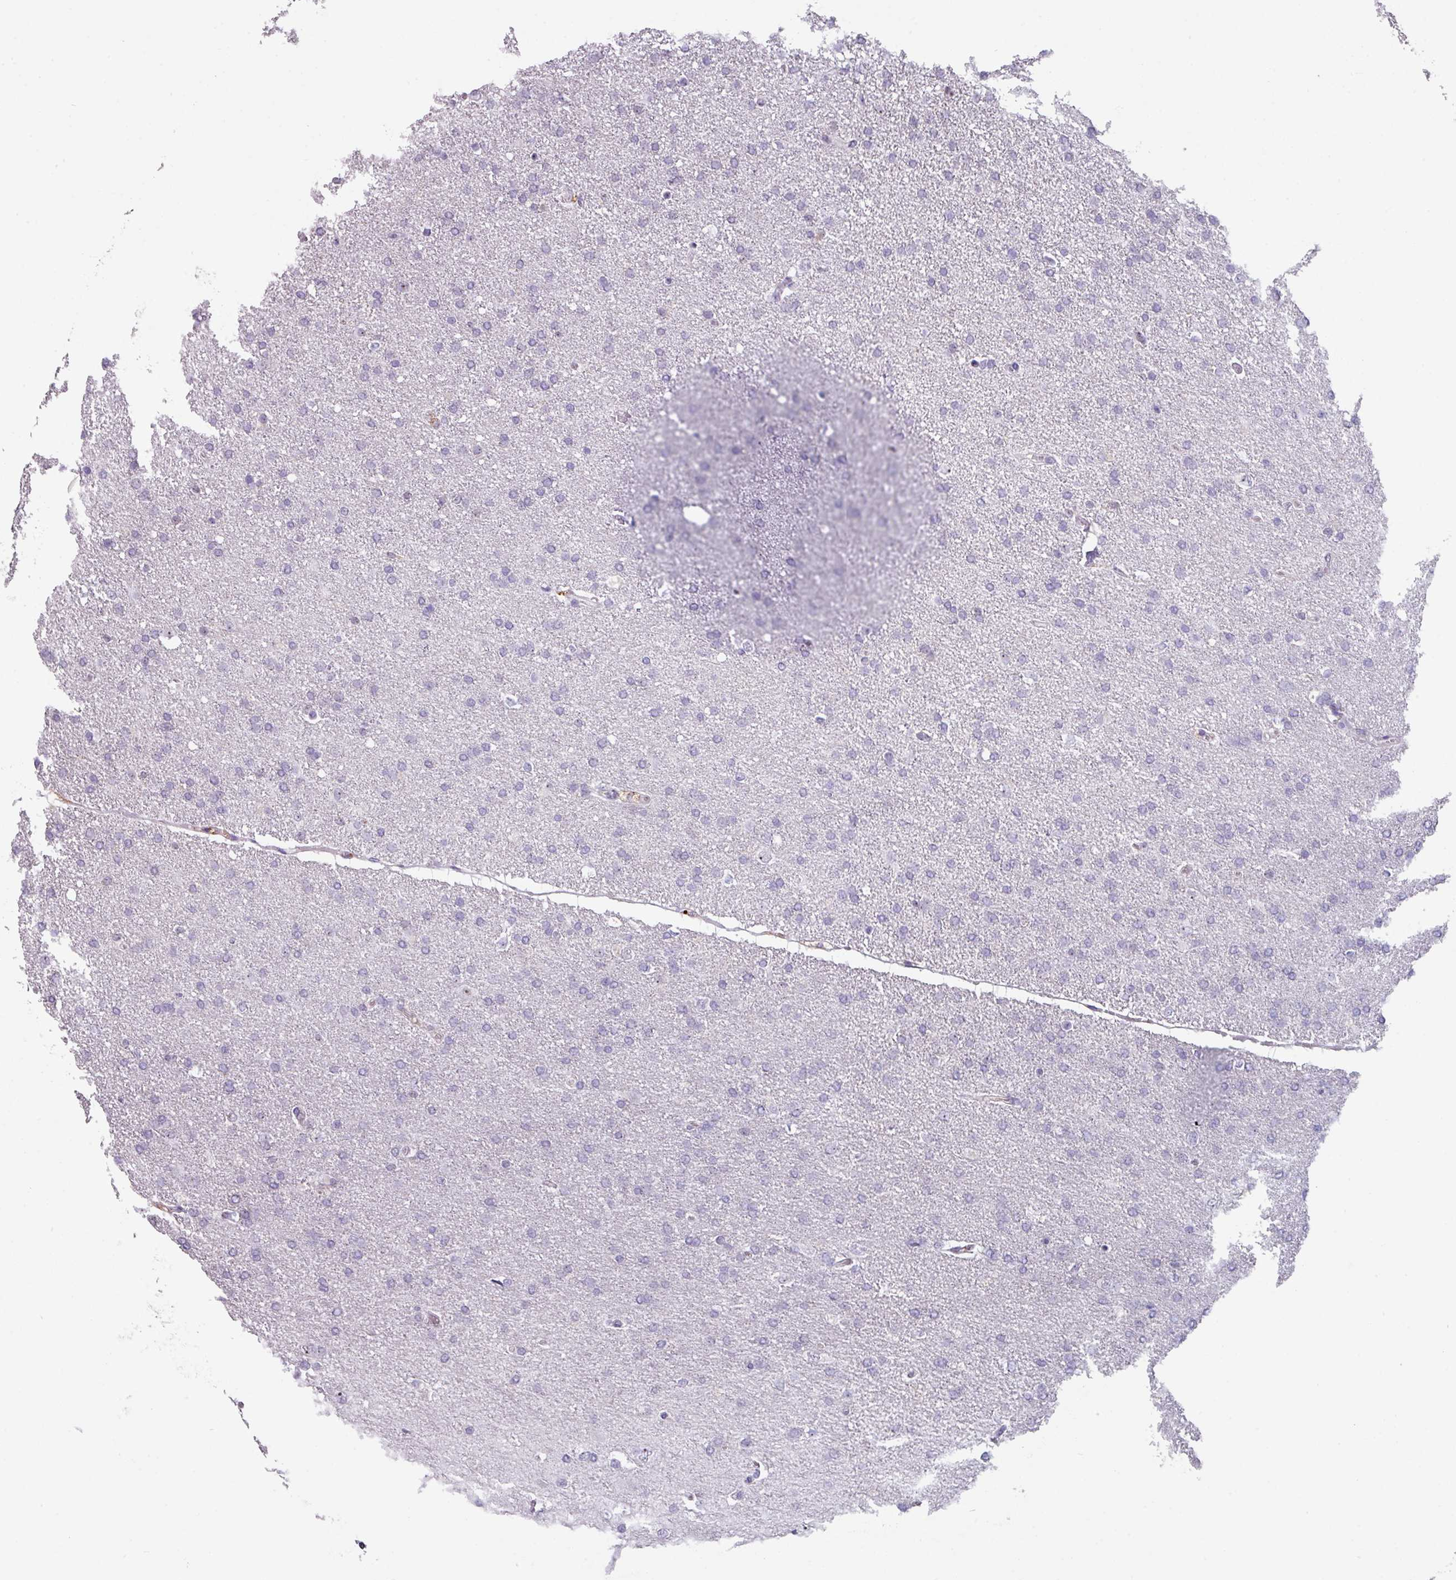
{"staining": {"intensity": "negative", "quantity": "none", "location": "none"}, "tissue": "glioma", "cell_type": "Tumor cells", "image_type": "cancer", "snomed": [{"axis": "morphology", "description": "Glioma, malignant, High grade"}, {"axis": "topography", "description": "Brain"}], "caption": "DAB (3,3'-diaminobenzidine) immunohistochemical staining of malignant high-grade glioma shows no significant staining in tumor cells.", "gene": "BMS1", "patient": {"sex": "male", "age": 72}}